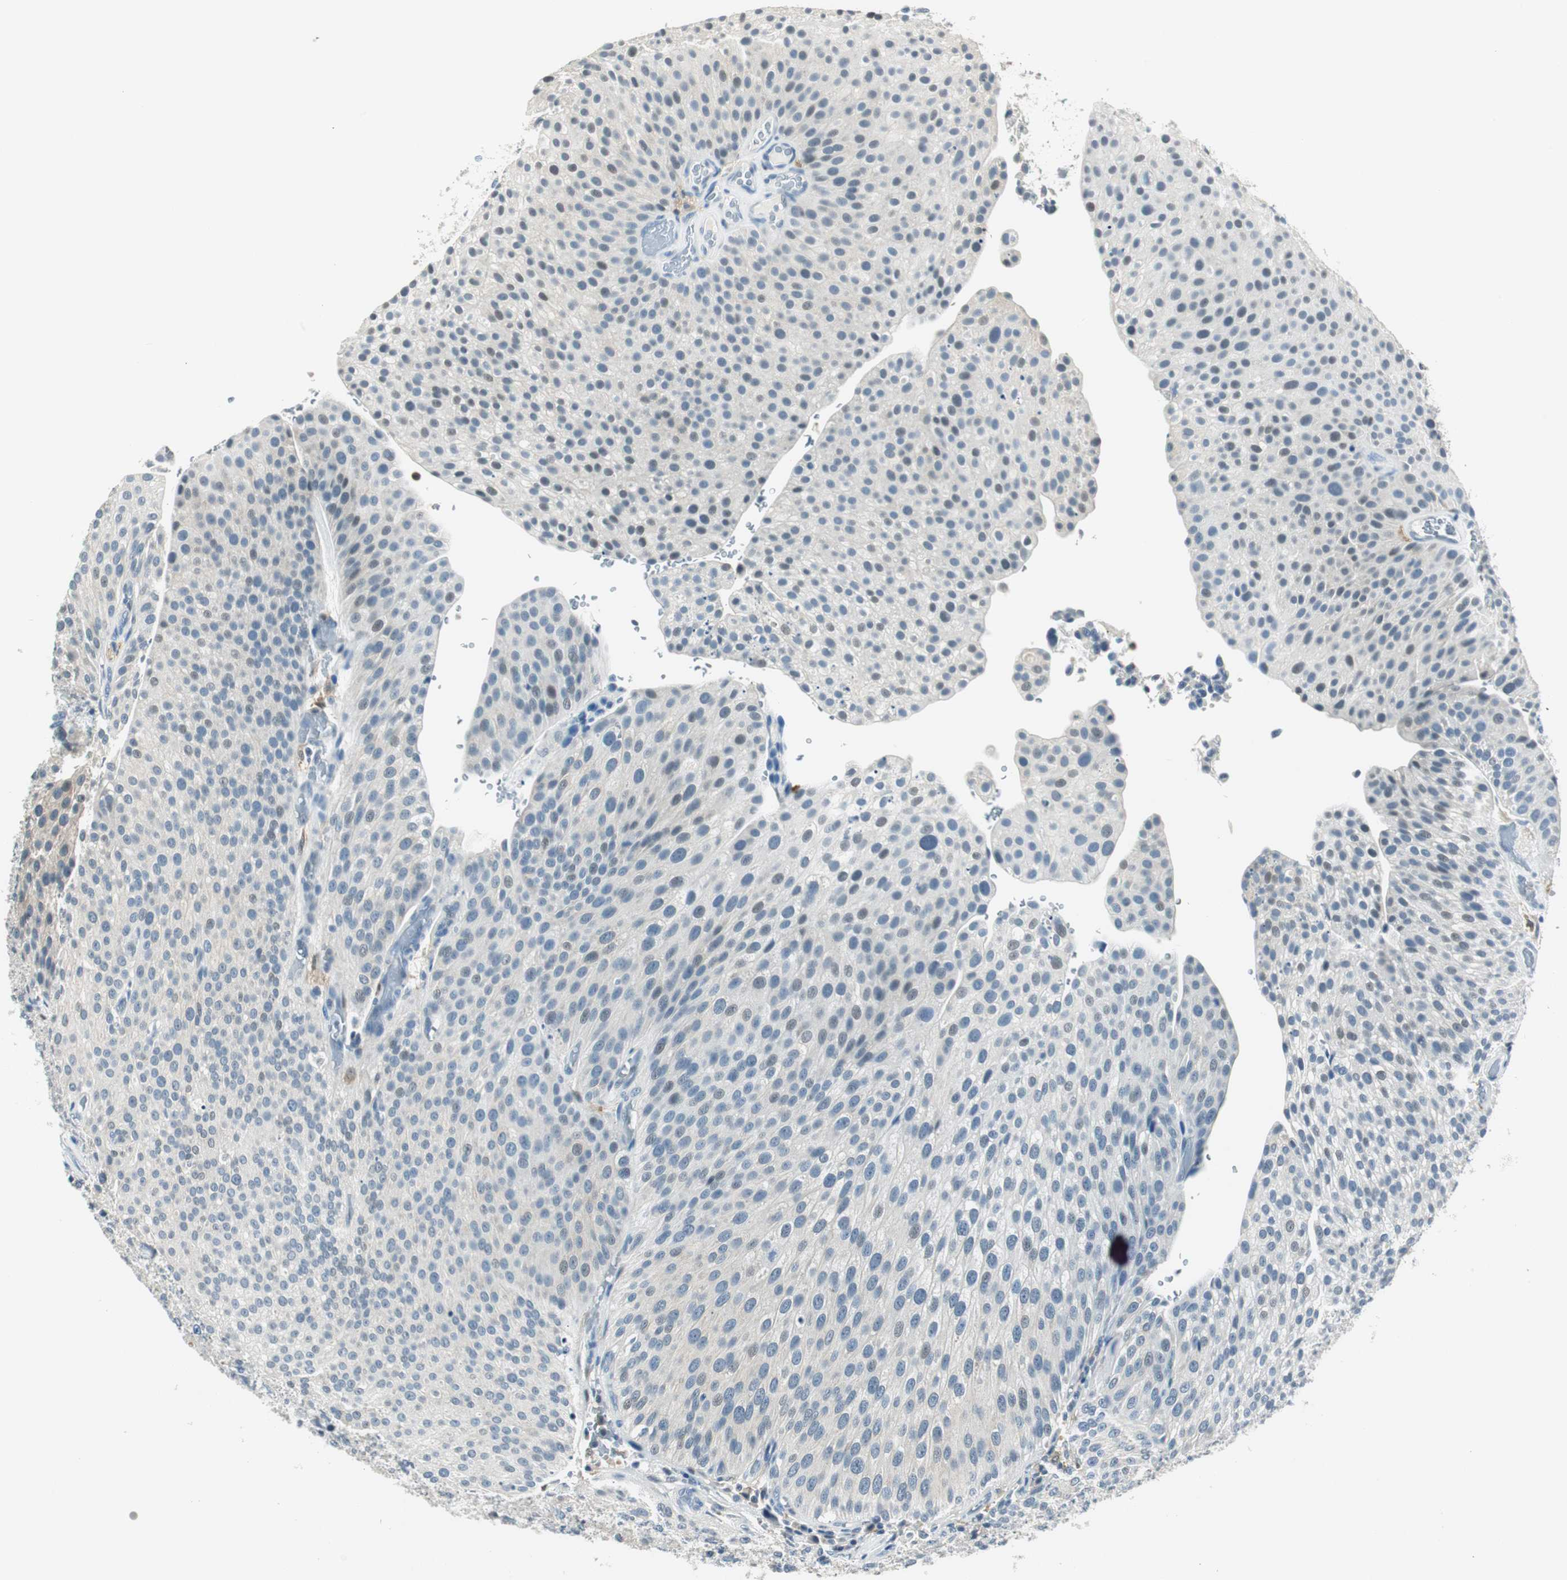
{"staining": {"intensity": "negative", "quantity": "none", "location": "none"}, "tissue": "urothelial cancer", "cell_type": "Tumor cells", "image_type": "cancer", "snomed": [{"axis": "morphology", "description": "Urothelial carcinoma, Low grade"}, {"axis": "topography", "description": "Smooth muscle"}, {"axis": "topography", "description": "Urinary bladder"}], "caption": "Tumor cells show no significant staining in urothelial carcinoma (low-grade).", "gene": "ME1", "patient": {"sex": "male", "age": 60}}